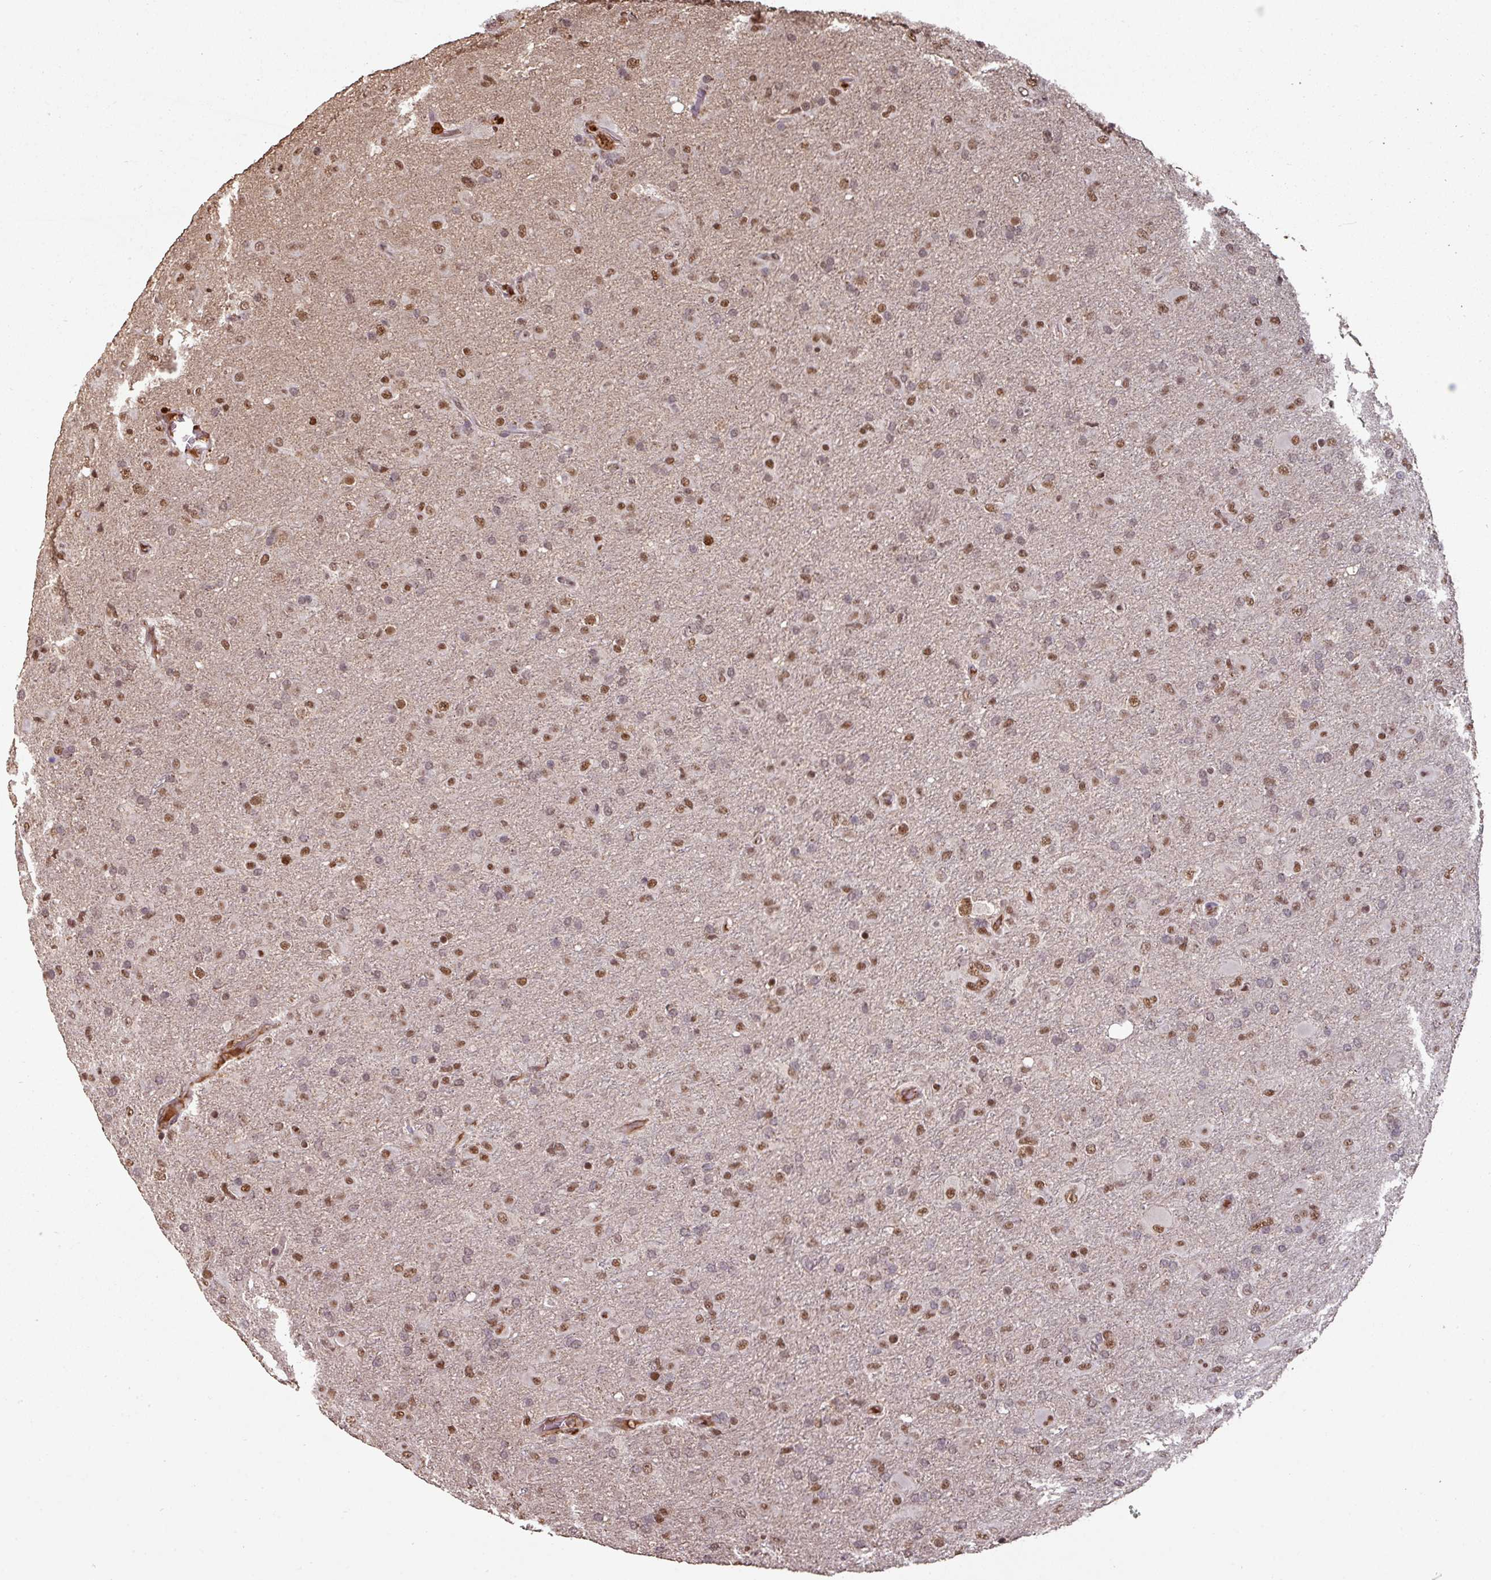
{"staining": {"intensity": "moderate", "quantity": ">75%", "location": "nuclear"}, "tissue": "glioma", "cell_type": "Tumor cells", "image_type": "cancer", "snomed": [{"axis": "morphology", "description": "Glioma, malignant, Low grade"}, {"axis": "topography", "description": "Brain"}], "caption": "A photomicrograph of malignant glioma (low-grade) stained for a protein shows moderate nuclear brown staining in tumor cells.", "gene": "POLD1", "patient": {"sex": "male", "age": 65}}